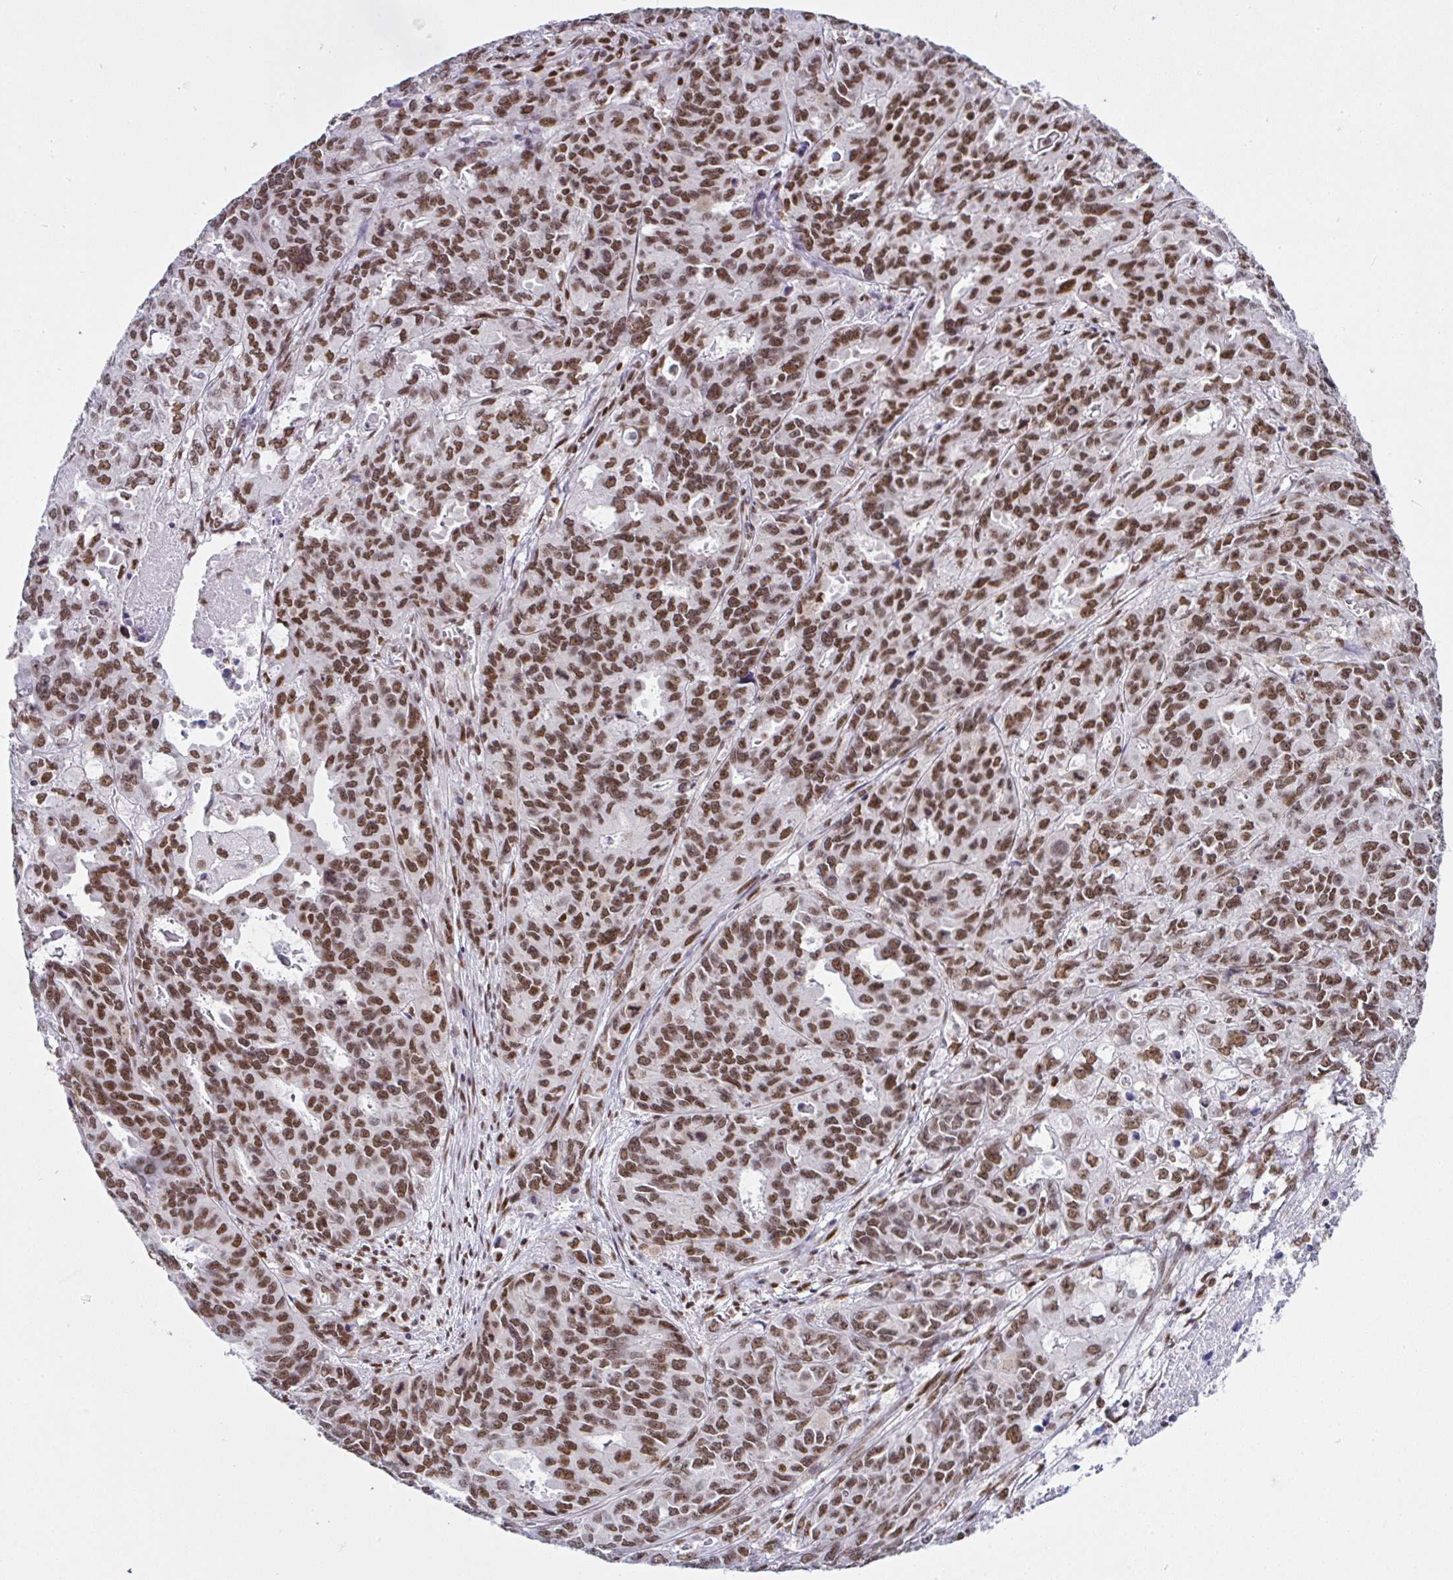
{"staining": {"intensity": "strong", "quantity": ">75%", "location": "nuclear"}, "tissue": "endometrial cancer", "cell_type": "Tumor cells", "image_type": "cancer", "snomed": [{"axis": "morphology", "description": "Adenocarcinoma, NOS"}, {"axis": "topography", "description": "Uterus"}], "caption": "Immunohistochemistry (IHC) staining of endometrial cancer, which displays high levels of strong nuclear staining in approximately >75% of tumor cells indicating strong nuclear protein positivity. The staining was performed using DAB (brown) for protein detection and nuclei were counterstained in hematoxylin (blue).", "gene": "DR1", "patient": {"sex": "female", "age": 79}}